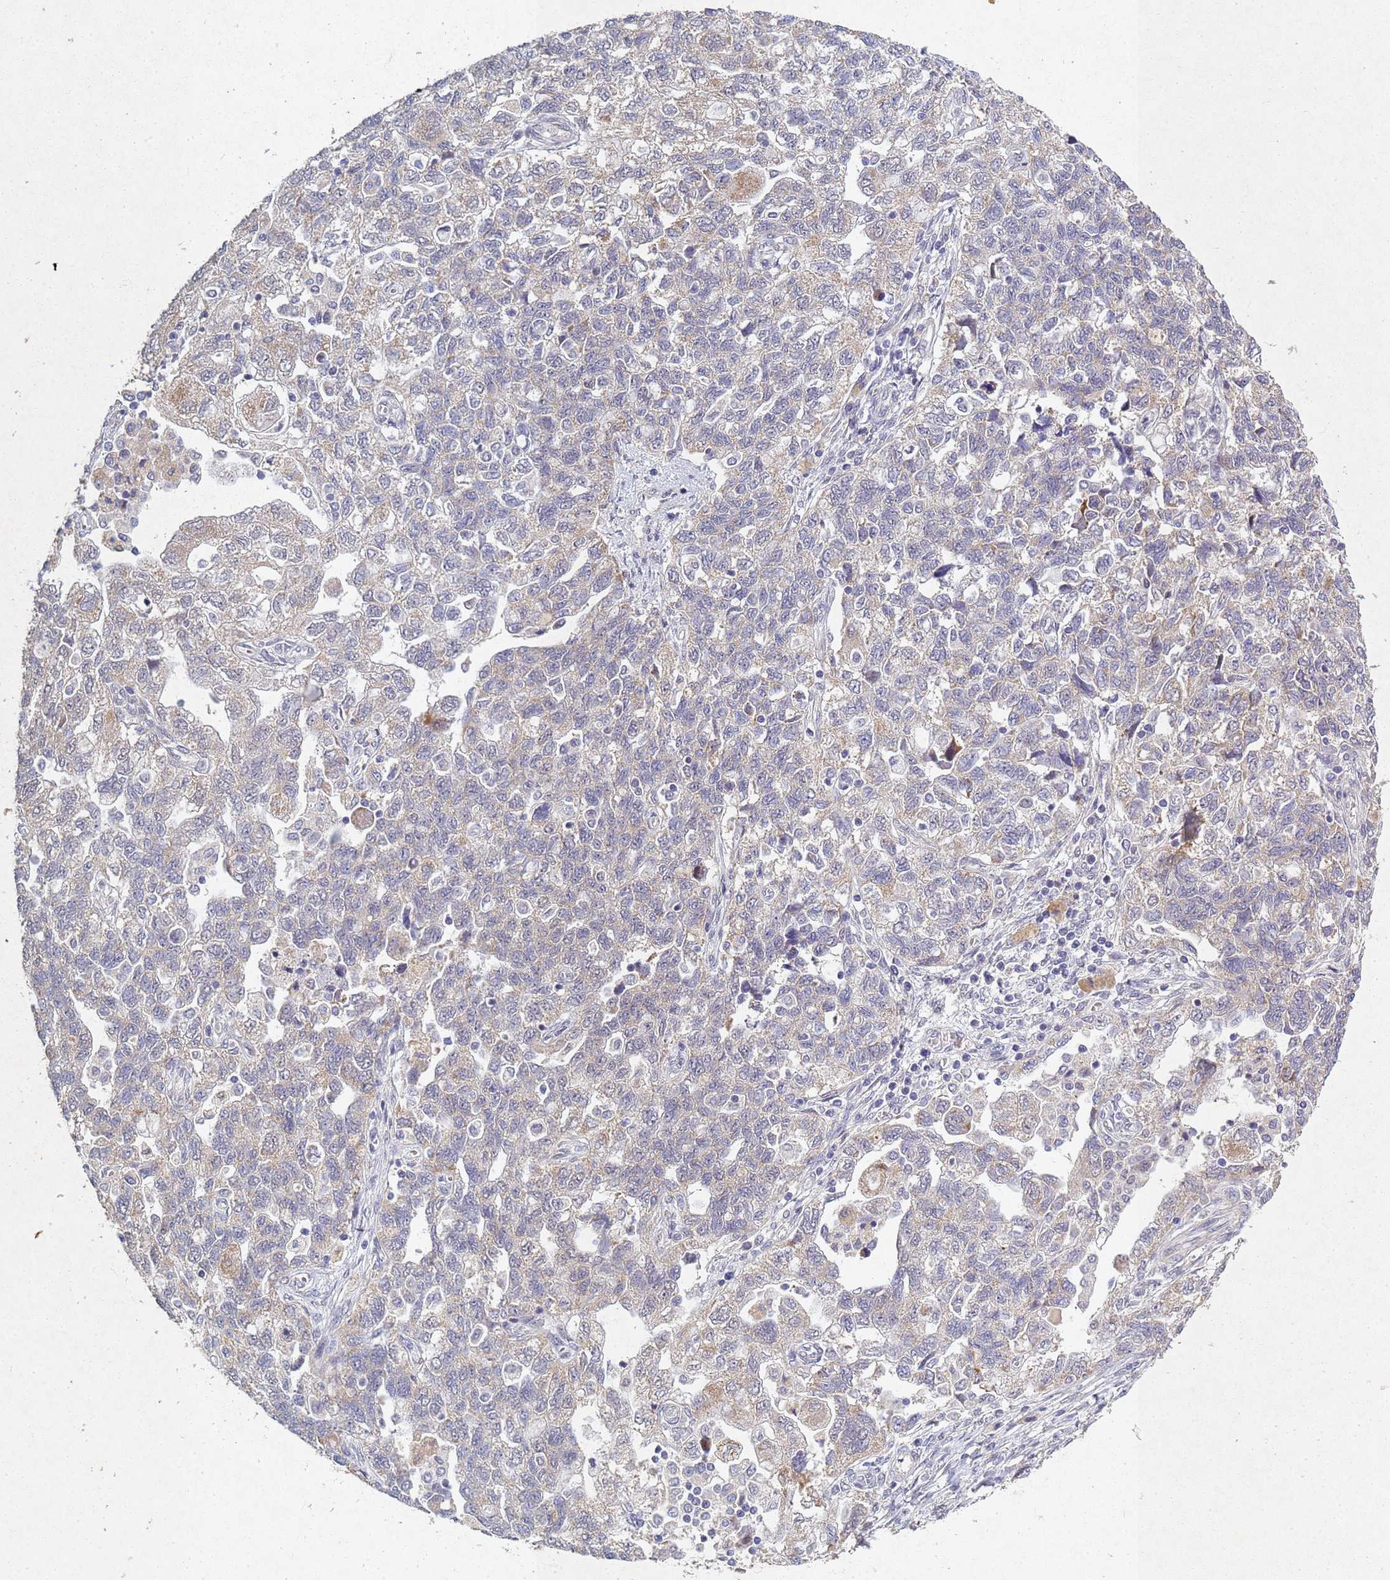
{"staining": {"intensity": "weak", "quantity": "25%-75%", "location": "cytoplasmic/membranous"}, "tissue": "ovarian cancer", "cell_type": "Tumor cells", "image_type": "cancer", "snomed": [{"axis": "morphology", "description": "Carcinoma, NOS"}, {"axis": "morphology", "description": "Cystadenocarcinoma, serous, NOS"}, {"axis": "topography", "description": "Ovary"}], "caption": "IHC of human serous cystadenocarcinoma (ovarian) reveals low levels of weak cytoplasmic/membranous staining in approximately 25%-75% of tumor cells. IHC stains the protein of interest in brown and the nuclei are stained blue.", "gene": "TNPO2", "patient": {"sex": "female", "age": 69}}